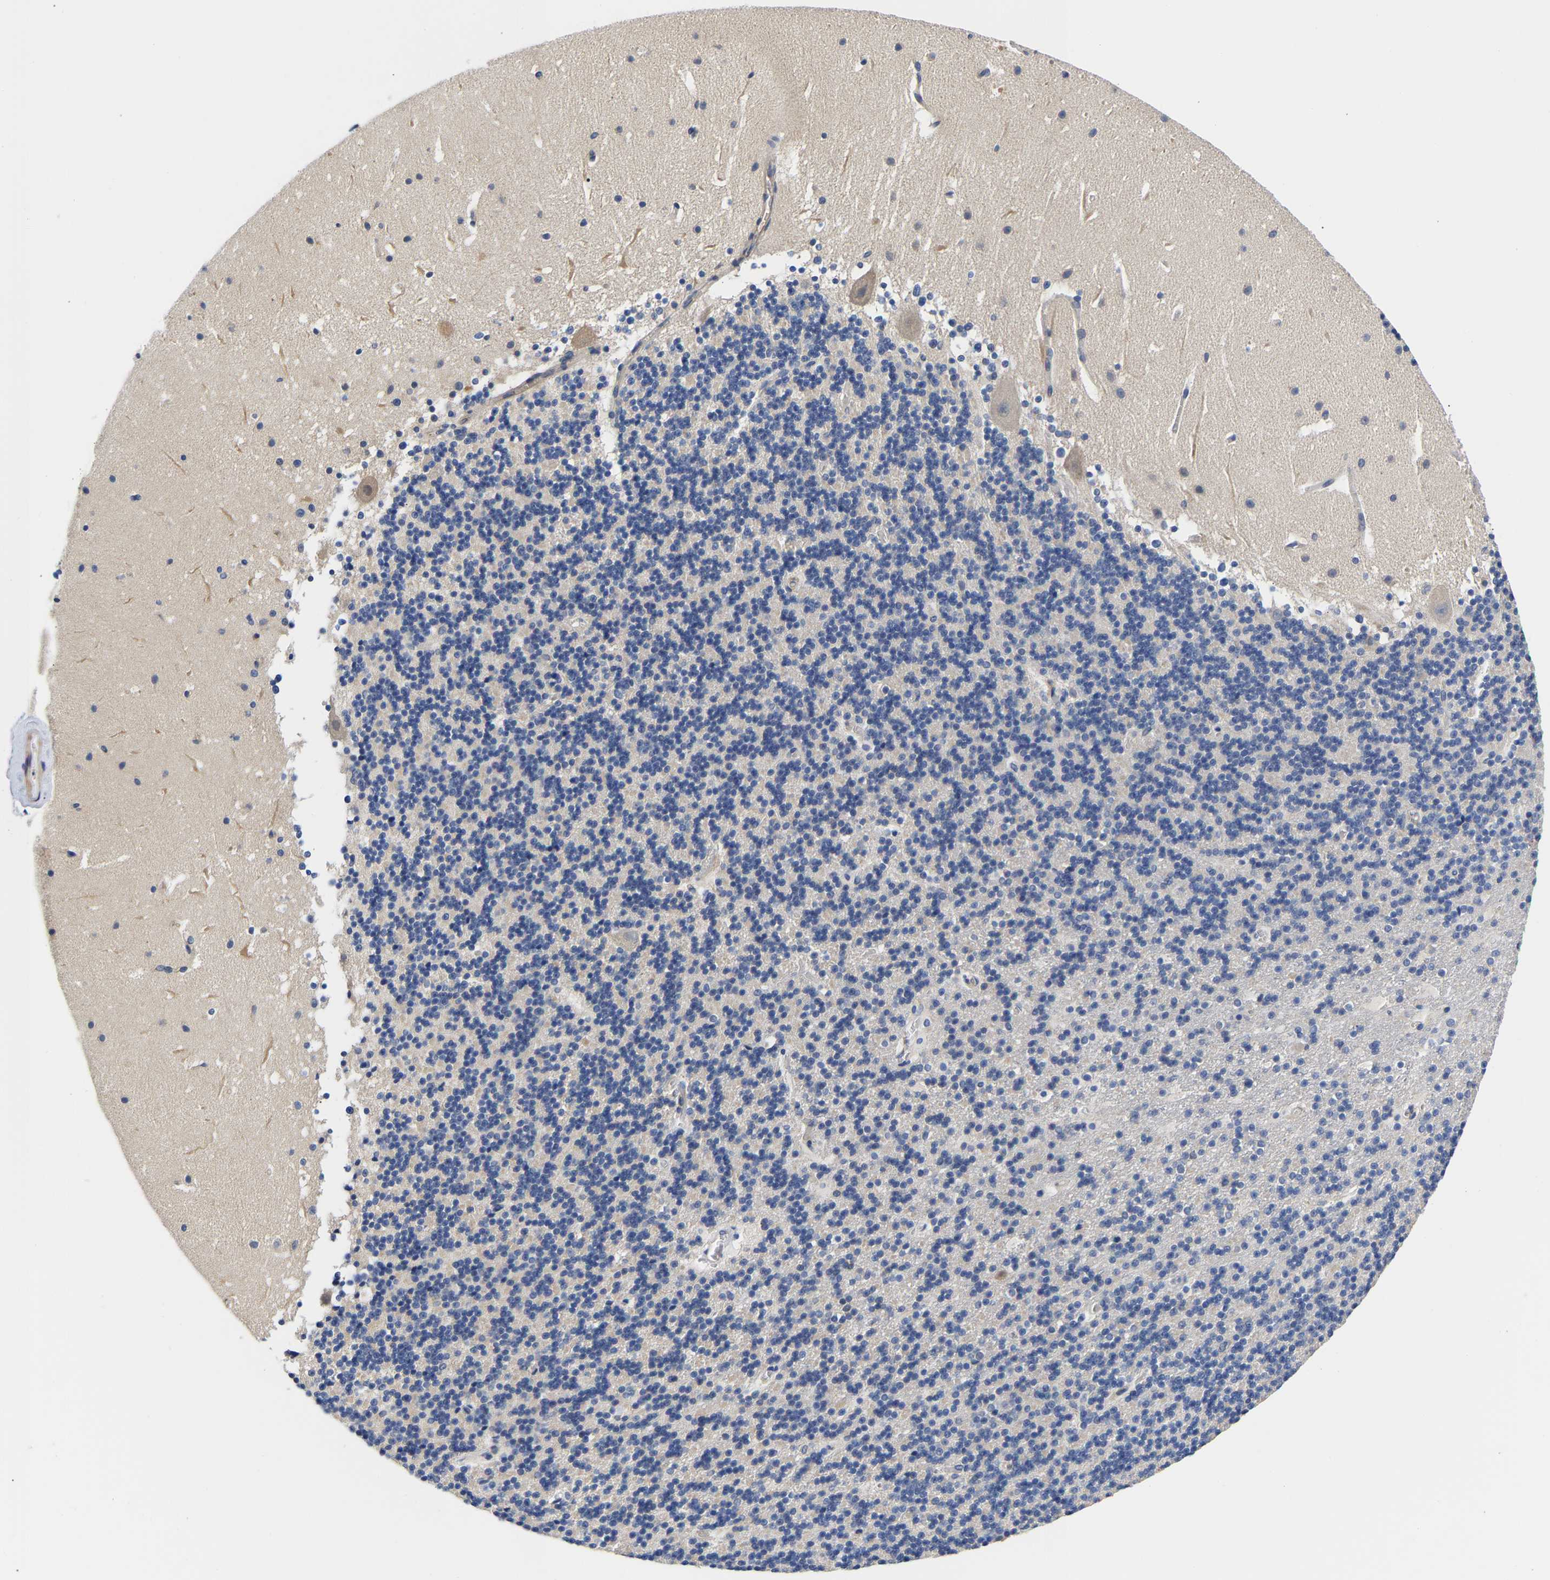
{"staining": {"intensity": "negative", "quantity": "none", "location": "none"}, "tissue": "cerebellum", "cell_type": "Cells in granular layer", "image_type": "normal", "snomed": [{"axis": "morphology", "description": "Normal tissue, NOS"}, {"axis": "topography", "description": "Cerebellum"}], "caption": "High power microscopy image of an immunohistochemistry (IHC) histopathology image of benign cerebellum, revealing no significant expression in cells in granular layer. (IHC, brightfield microscopy, high magnification).", "gene": "CCDC6", "patient": {"sex": "male", "age": 45}}